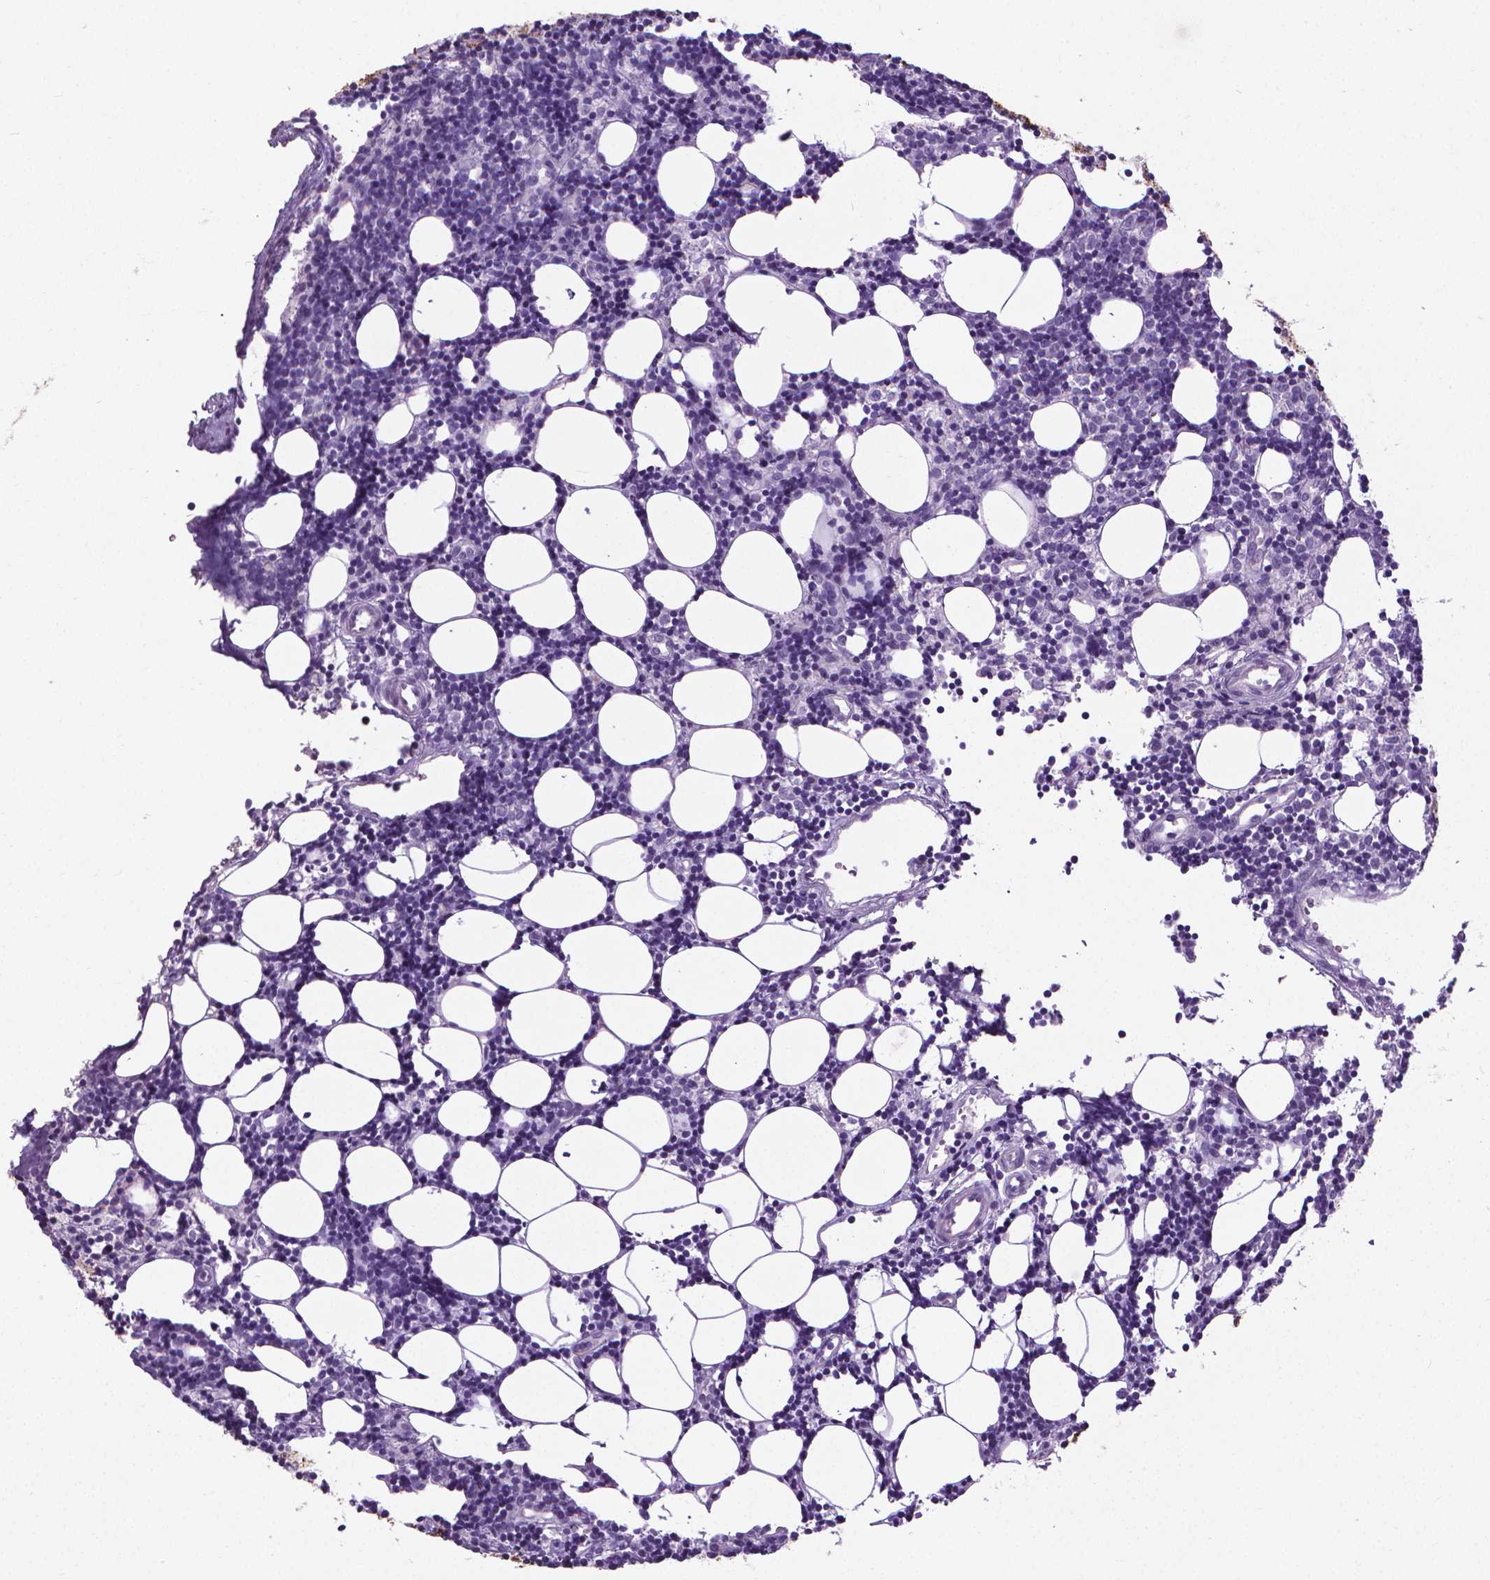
{"staining": {"intensity": "negative", "quantity": "none", "location": "none"}, "tissue": "lymph node", "cell_type": "Germinal center cells", "image_type": "normal", "snomed": [{"axis": "morphology", "description": "Normal tissue, NOS"}, {"axis": "topography", "description": "Lymph node"}], "caption": "The histopathology image exhibits no significant positivity in germinal center cells of lymph node. (DAB (3,3'-diaminobenzidine) immunohistochemistry with hematoxylin counter stain).", "gene": "KRT5", "patient": {"sex": "female", "age": 41}}